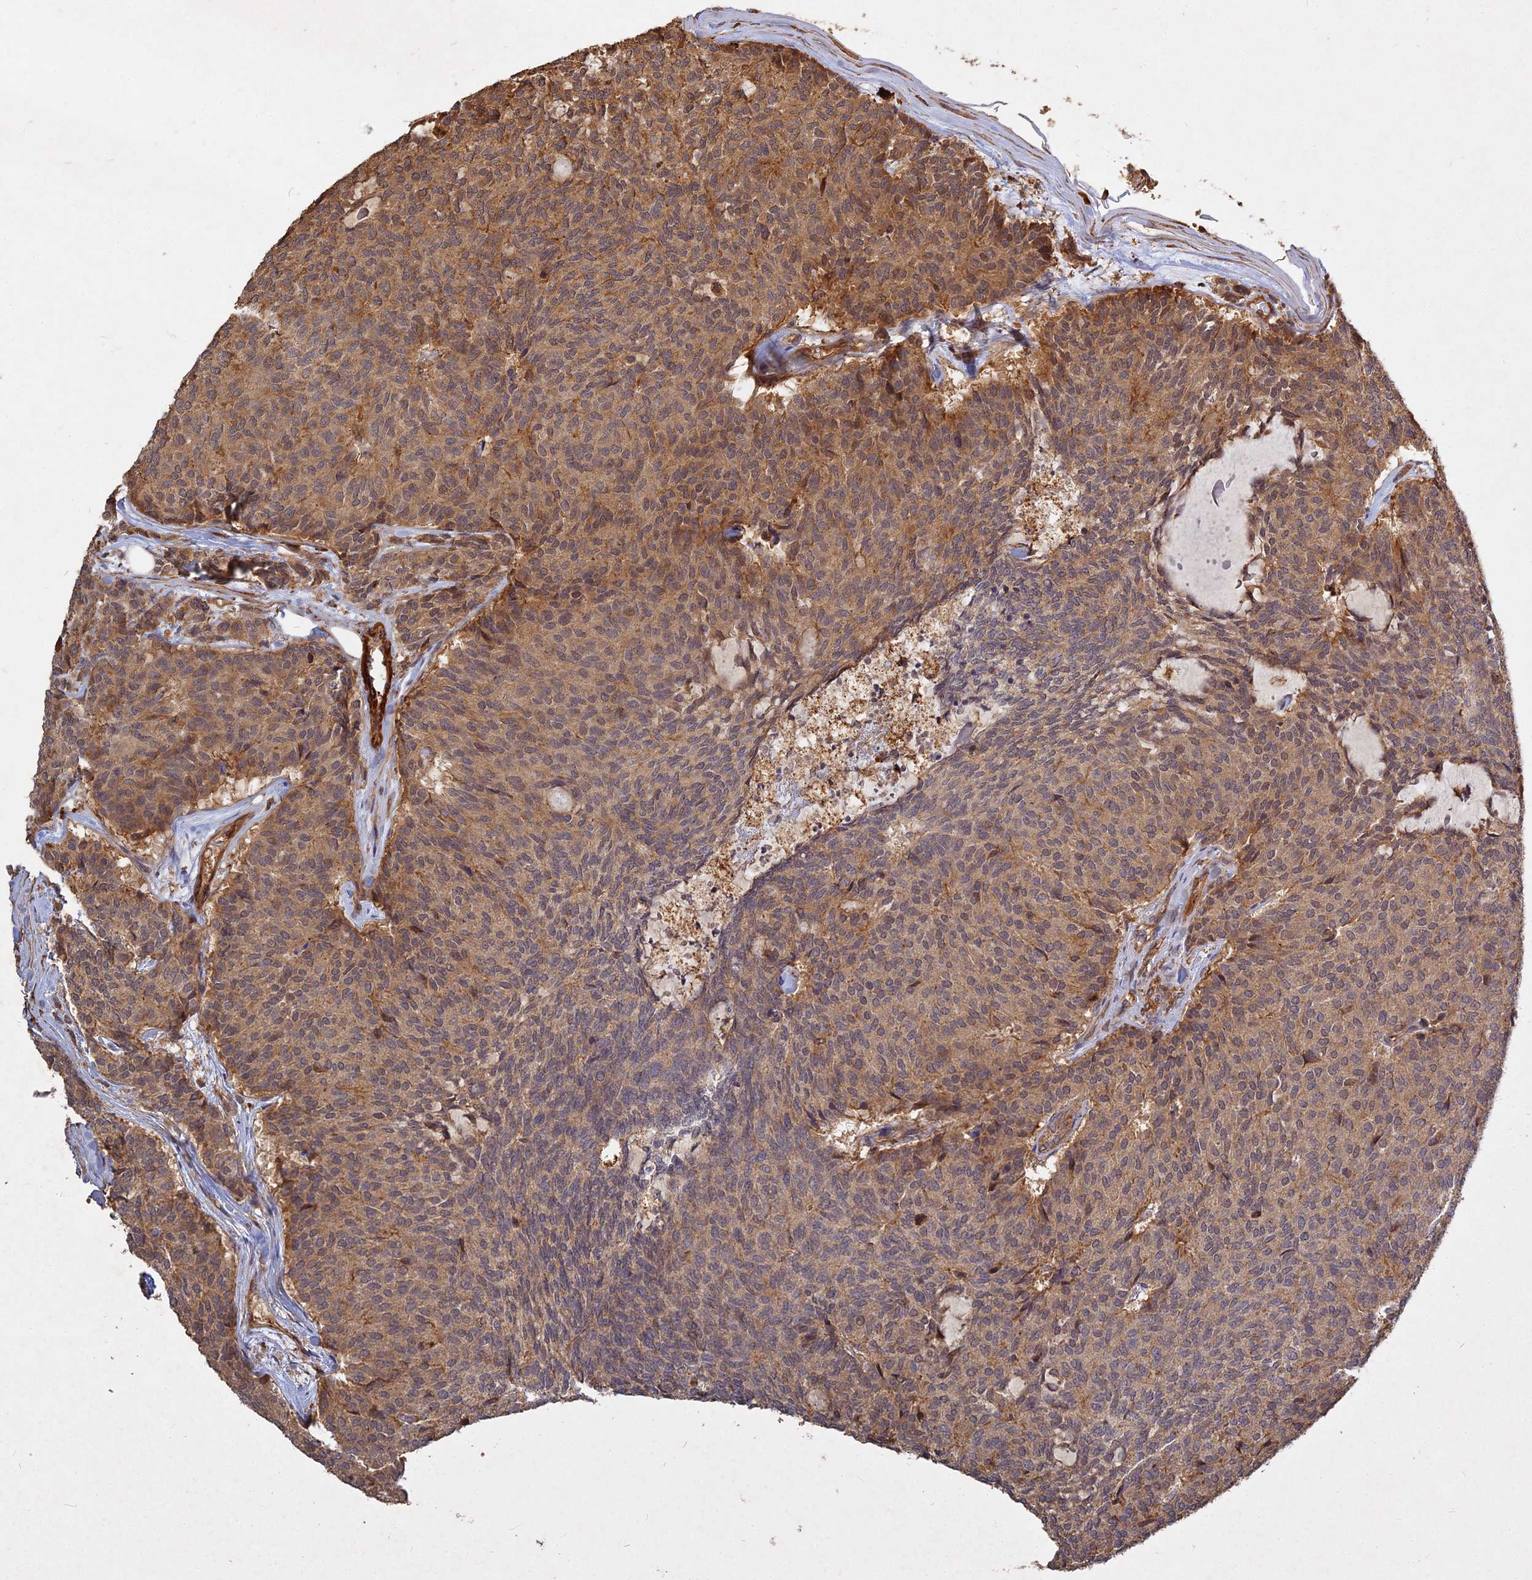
{"staining": {"intensity": "moderate", "quantity": ">75%", "location": "cytoplasmic/membranous"}, "tissue": "carcinoid", "cell_type": "Tumor cells", "image_type": "cancer", "snomed": [{"axis": "morphology", "description": "Carcinoid, malignant, NOS"}, {"axis": "topography", "description": "Pancreas"}], "caption": "This photomicrograph demonstrates immunohistochemistry staining of human carcinoid, with medium moderate cytoplasmic/membranous positivity in about >75% of tumor cells.", "gene": "UBE2W", "patient": {"sex": "female", "age": 54}}